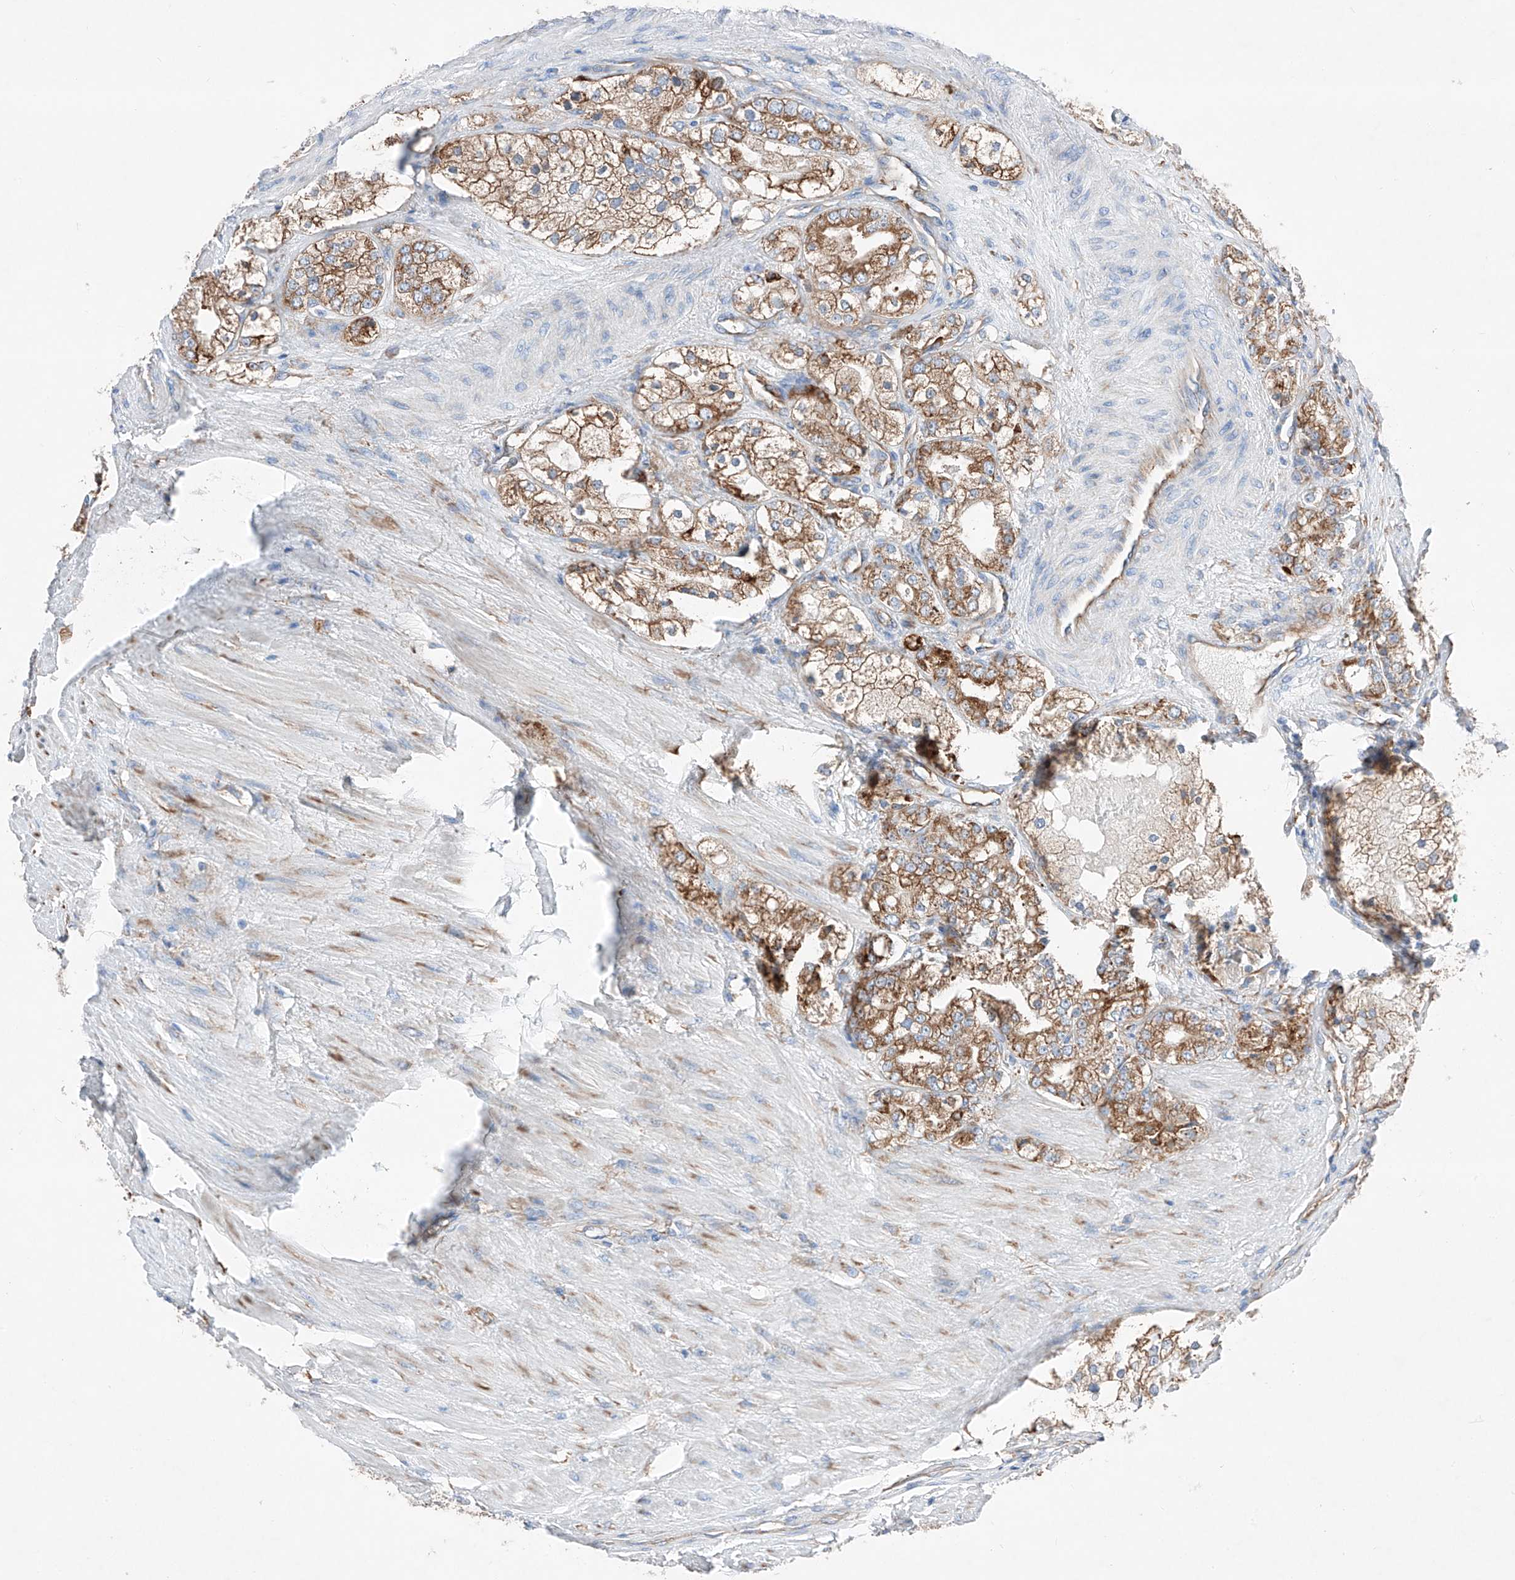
{"staining": {"intensity": "moderate", "quantity": ">75%", "location": "cytoplasmic/membranous"}, "tissue": "prostate cancer", "cell_type": "Tumor cells", "image_type": "cancer", "snomed": [{"axis": "morphology", "description": "Adenocarcinoma, High grade"}, {"axis": "topography", "description": "Prostate"}], "caption": "High-grade adenocarcinoma (prostate) was stained to show a protein in brown. There is medium levels of moderate cytoplasmic/membranous expression in about >75% of tumor cells.", "gene": "CRELD1", "patient": {"sex": "male", "age": 50}}